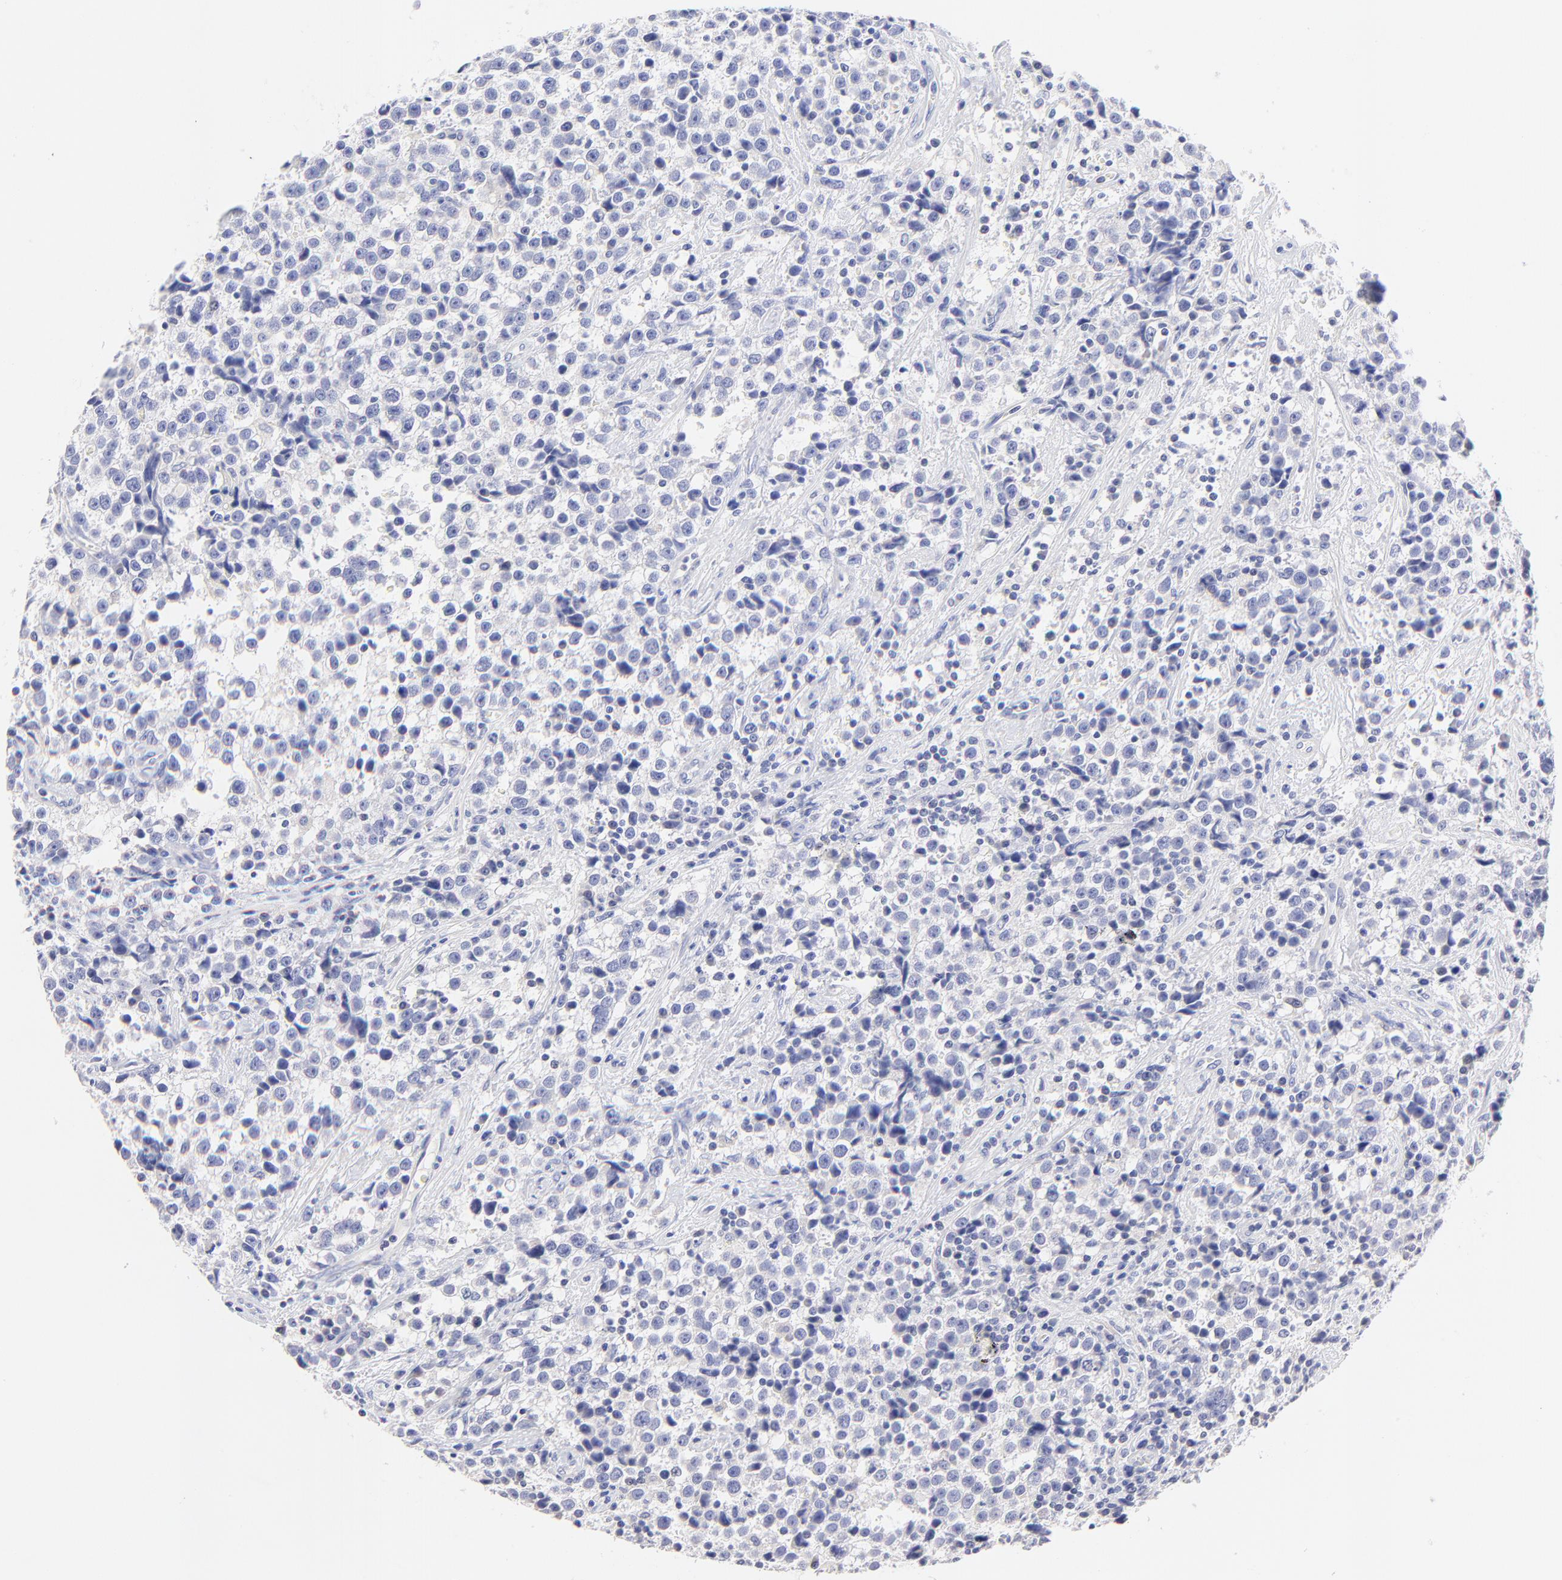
{"staining": {"intensity": "negative", "quantity": "none", "location": "none"}, "tissue": "testis cancer", "cell_type": "Tumor cells", "image_type": "cancer", "snomed": [{"axis": "morphology", "description": "Seminoma, NOS"}, {"axis": "topography", "description": "Testis"}], "caption": "Seminoma (testis) was stained to show a protein in brown. There is no significant staining in tumor cells.", "gene": "EBP", "patient": {"sex": "male", "age": 38}}